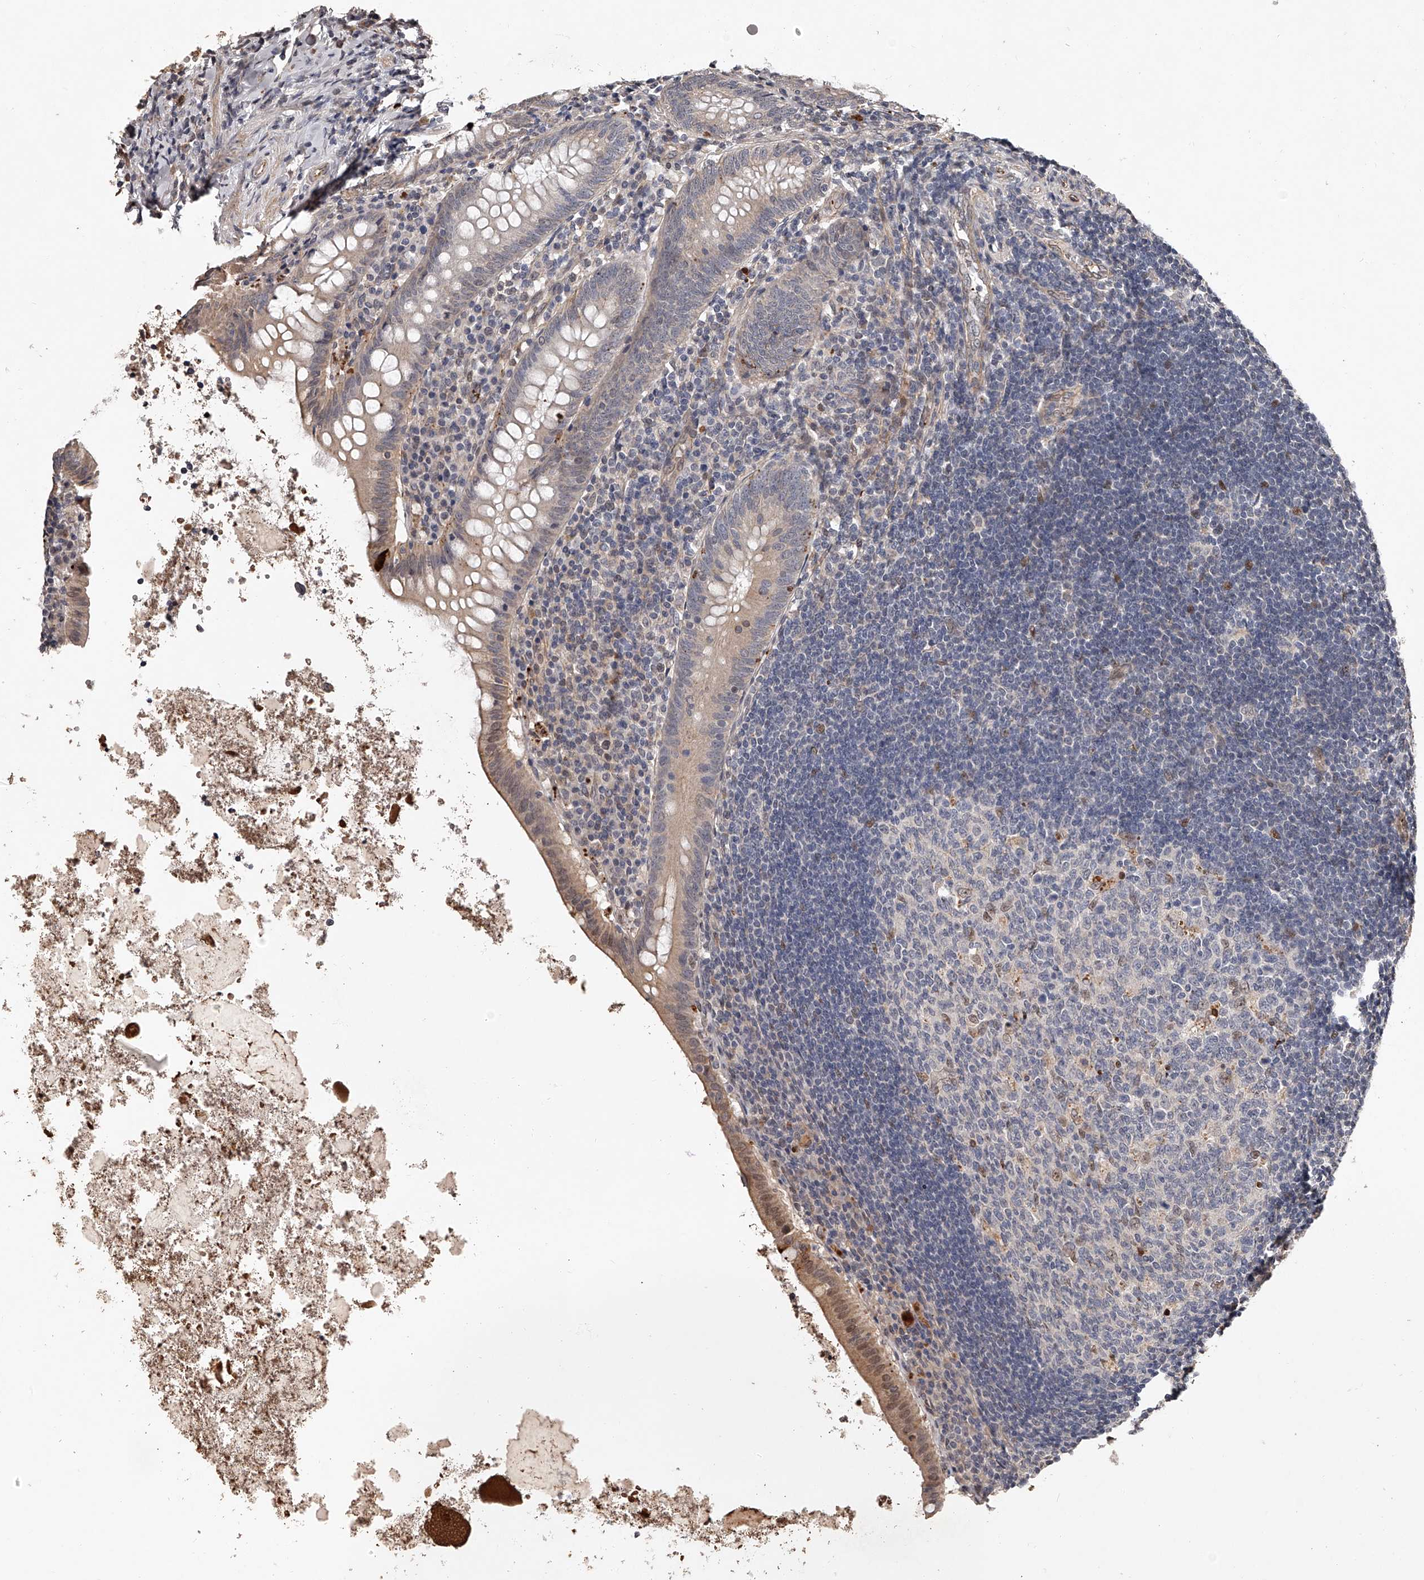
{"staining": {"intensity": "moderate", "quantity": "25%-75%", "location": "cytoplasmic/membranous,nuclear"}, "tissue": "appendix", "cell_type": "Glandular cells", "image_type": "normal", "snomed": [{"axis": "morphology", "description": "Normal tissue, NOS"}, {"axis": "topography", "description": "Appendix"}], "caption": "High-magnification brightfield microscopy of unremarkable appendix stained with DAB (3,3'-diaminobenzidine) (brown) and counterstained with hematoxylin (blue). glandular cells exhibit moderate cytoplasmic/membranous,nuclear expression is present in approximately25%-75% of cells.", "gene": "URGCP", "patient": {"sex": "female", "age": 54}}